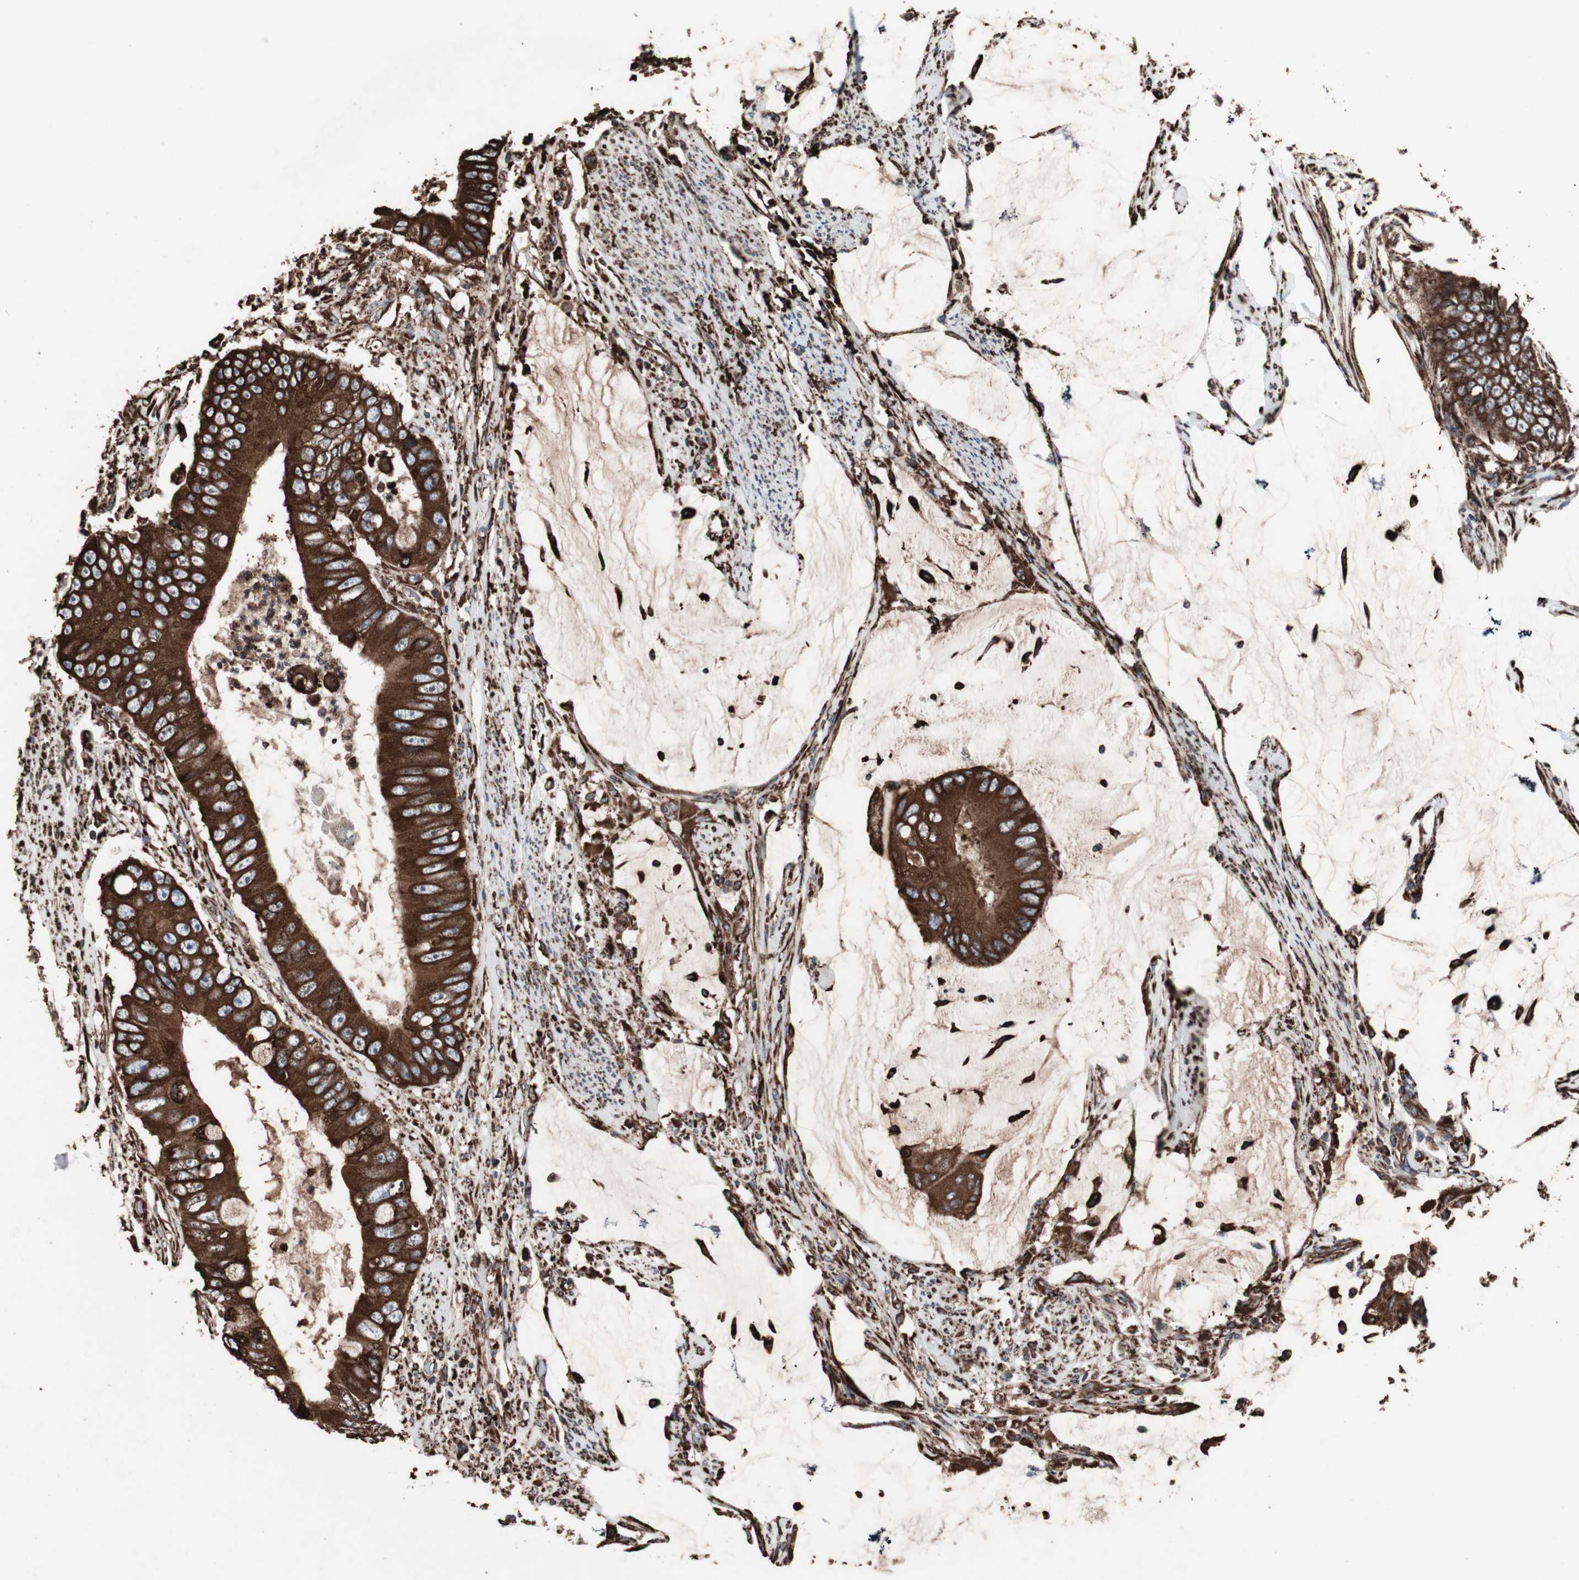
{"staining": {"intensity": "strong", "quantity": ">75%", "location": "cytoplasmic/membranous"}, "tissue": "colorectal cancer", "cell_type": "Tumor cells", "image_type": "cancer", "snomed": [{"axis": "morphology", "description": "Adenocarcinoma, NOS"}, {"axis": "topography", "description": "Rectum"}], "caption": "High-power microscopy captured an immunohistochemistry (IHC) histopathology image of colorectal cancer, revealing strong cytoplasmic/membranous expression in about >75% of tumor cells.", "gene": "HSP90B1", "patient": {"sex": "female", "age": 77}}